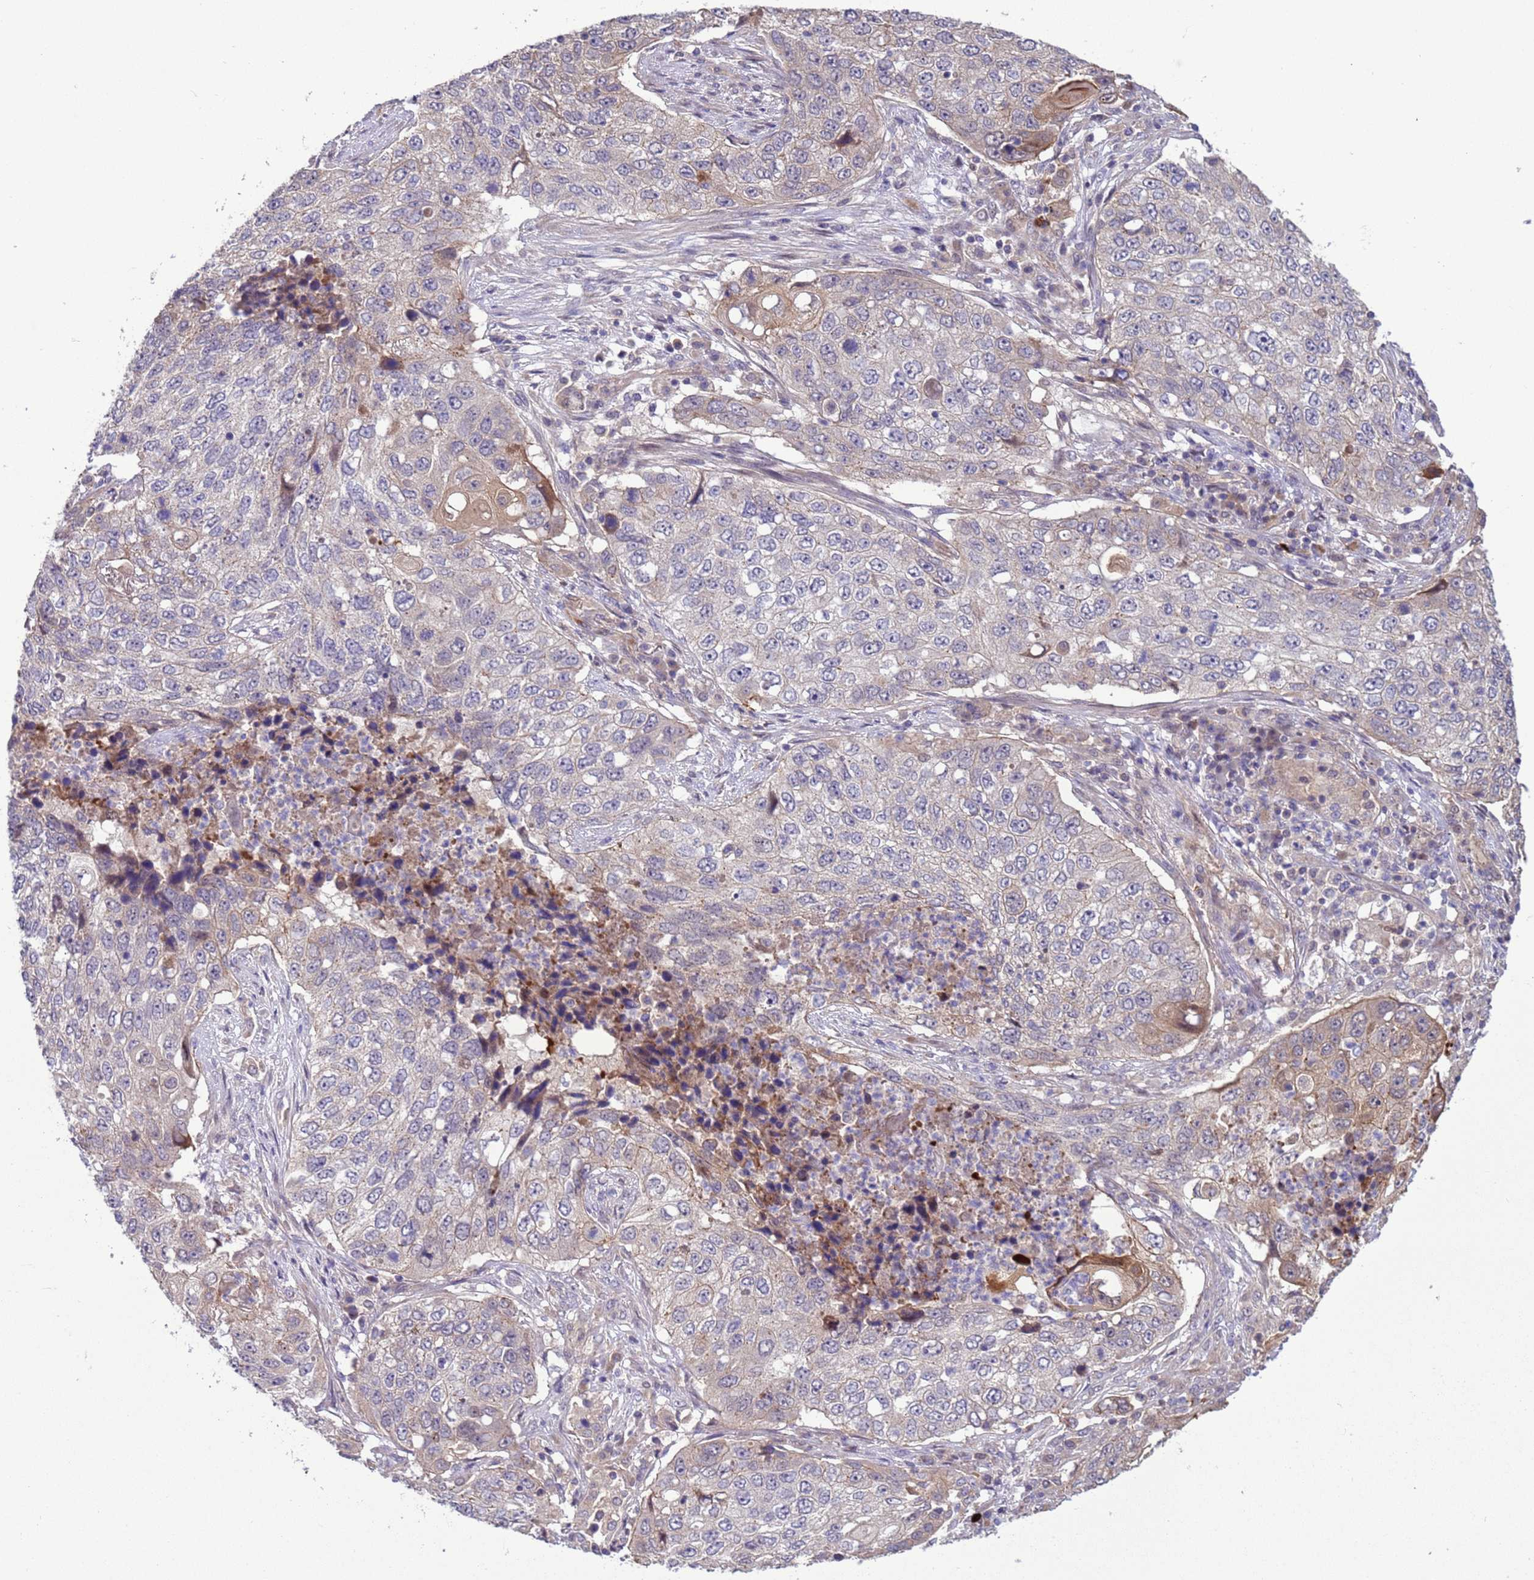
{"staining": {"intensity": "weak", "quantity": "<25%", "location": "cytoplasmic/membranous"}, "tissue": "lung cancer", "cell_type": "Tumor cells", "image_type": "cancer", "snomed": [{"axis": "morphology", "description": "Squamous cell carcinoma, NOS"}, {"axis": "topography", "description": "Lung"}], "caption": "This is an immunohistochemistry (IHC) histopathology image of lung cancer (squamous cell carcinoma). There is no expression in tumor cells.", "gene": "GJA10", "patient": {"sex": "female", "age": 63}}